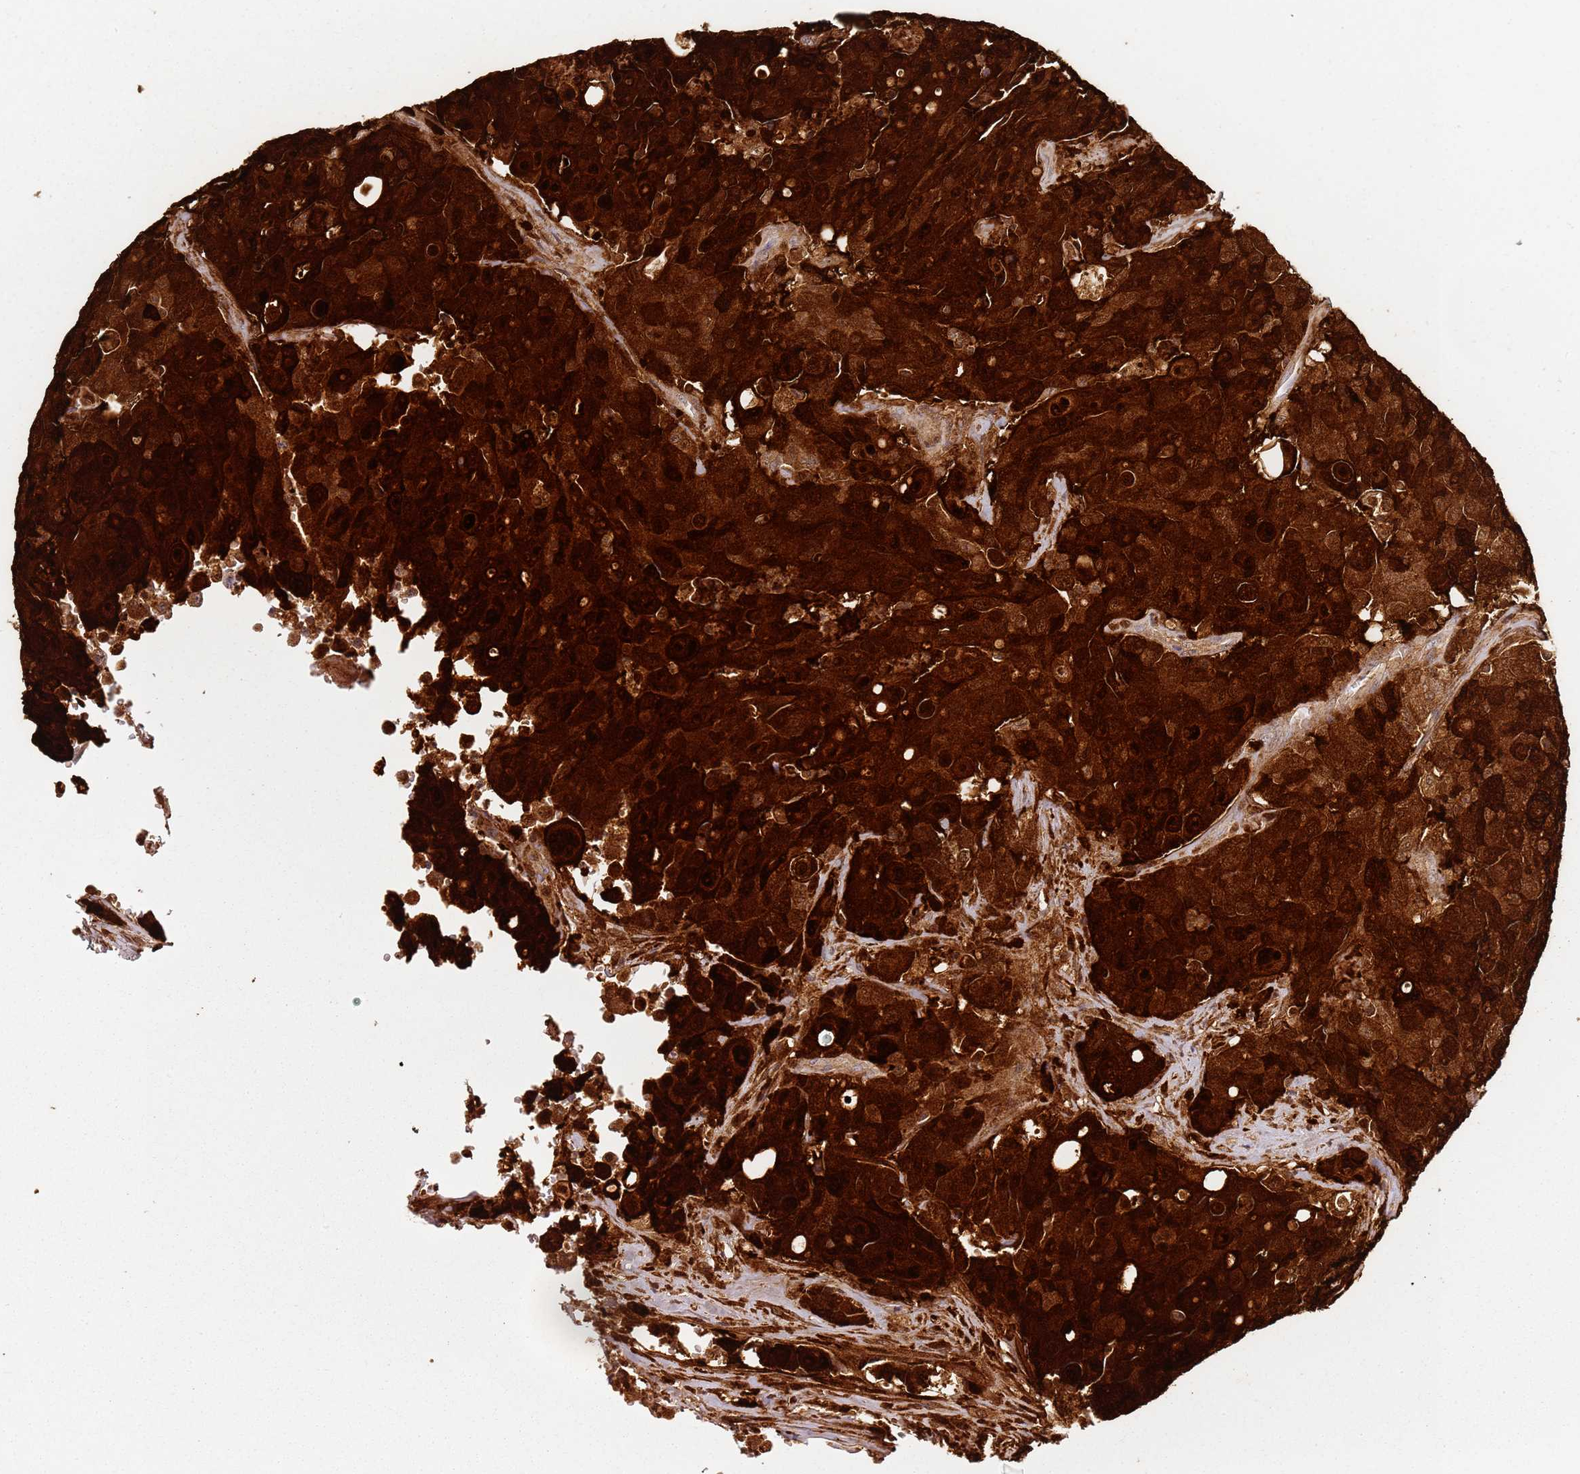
{"staining": {"intensity": "strong", "quantity": ">75%", "location": "cytoplasmic/membranous,nuclear"}, "tissue": "colorectal cancer", "cell_type": "Tumor cells", "image_type": "cancer", "snomed": [{"axis": "morphology", "description": "Adenocarcinoma, NOS"}, {"axis": "topography", "description": "Colon"}], "caption": "Immunohistochemical staining of human colorectal cancer (adenocarcinoma) shows high levels of strong cytoplasmic/membranous and nuclear staining in approximately >75% of tumor cells.", "gene": "S100A4", "patient": {"sex": "male", "age": 51}}